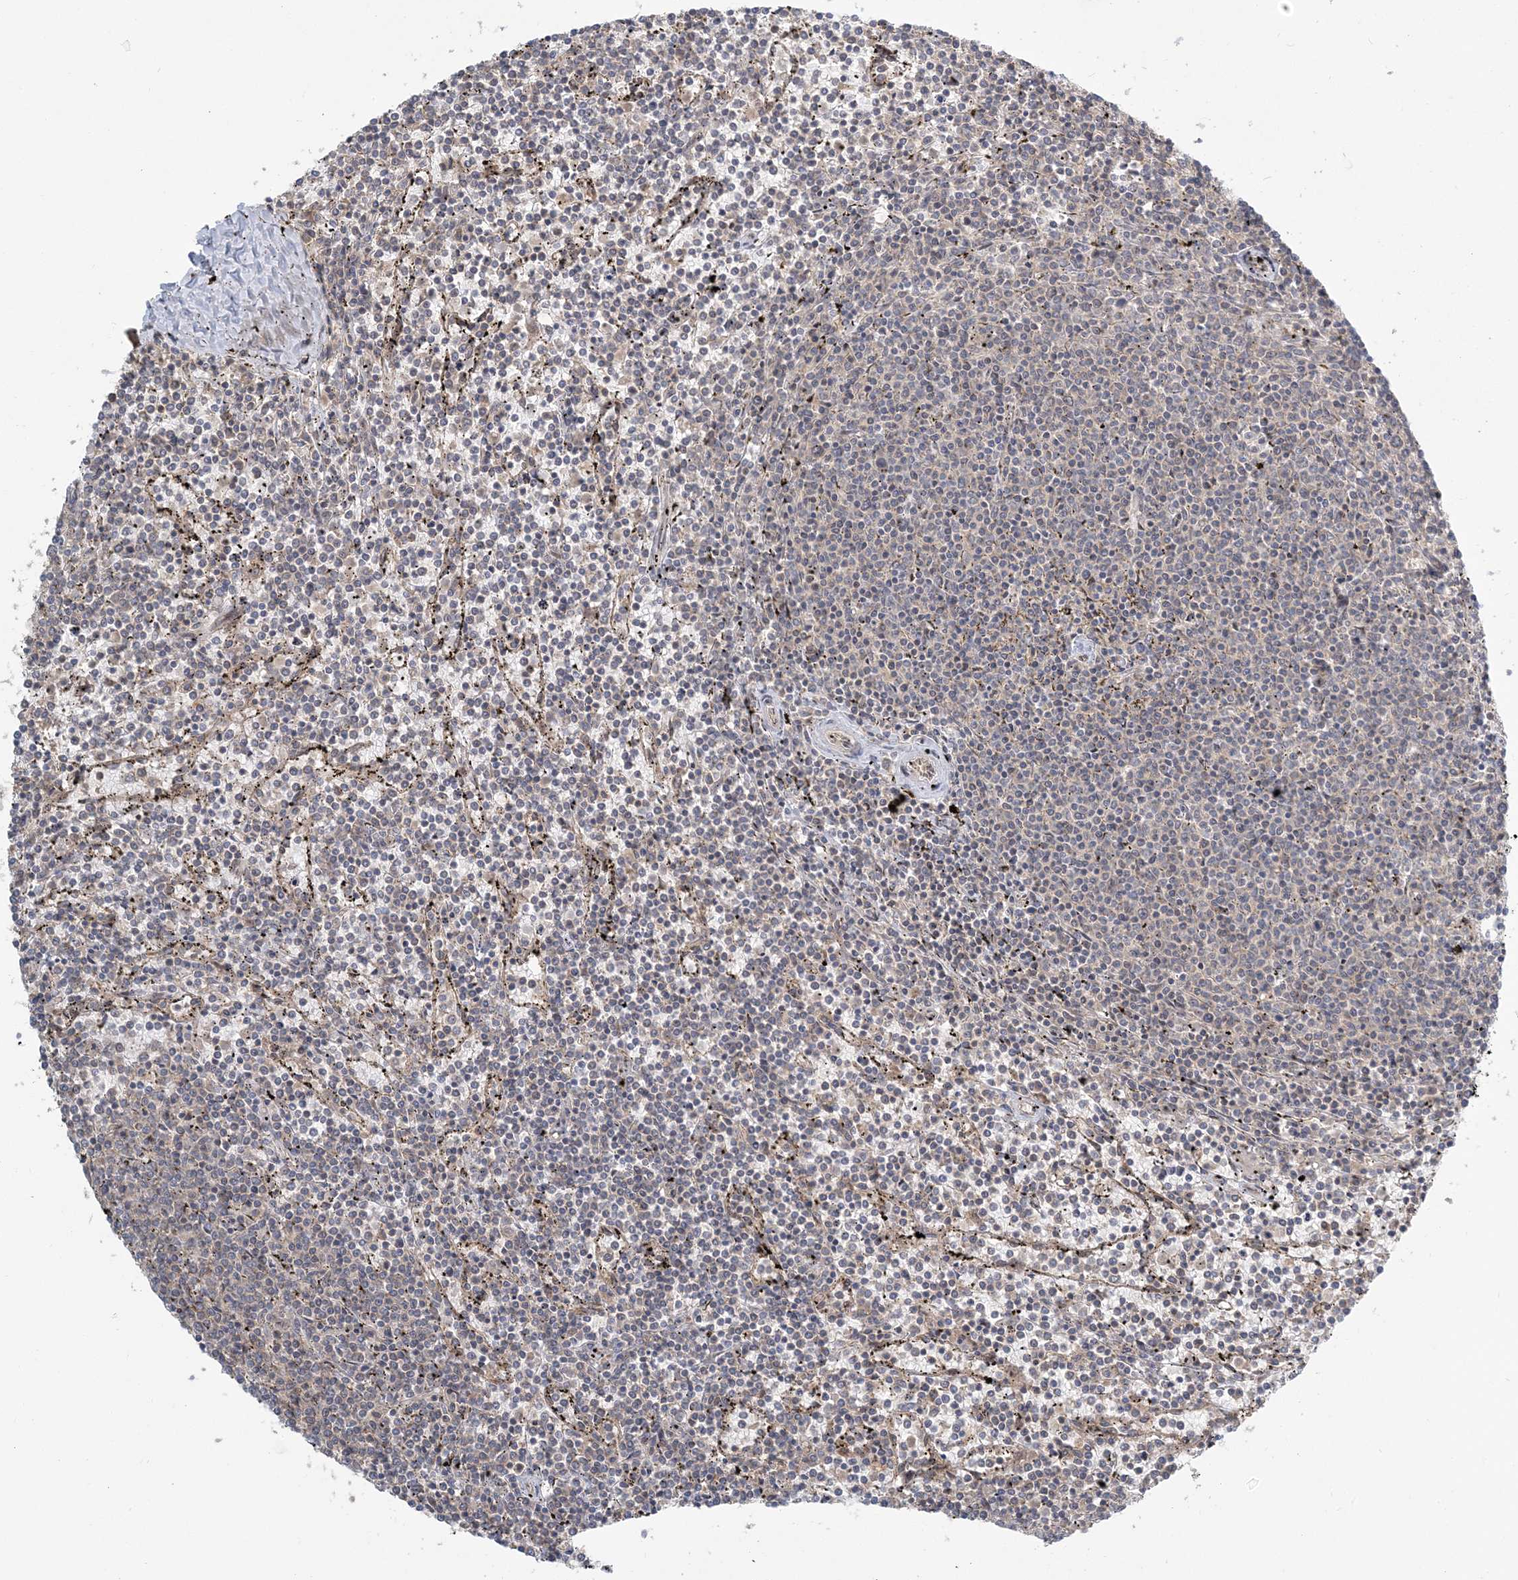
{"staining": {"intensity": "negative", "quantity": "none", "location": "none"}, "tissue": "lymphoma", "cell_type": "Tumor cells", "image_type": "cancer", "snomed": [{"axis": "morphology", "description": "Malignant lymphoma, non-Hodgkin's type, Low grade"}, {"axis": "topography", "description": "Spleen"}], "caption": "Immunohistochemistry image of lymphoma stained for a protein (brown), which shows no positivity in tumor cells.", "gene": "AP1AR", "patient": {"sex": "female", "age": 50}}